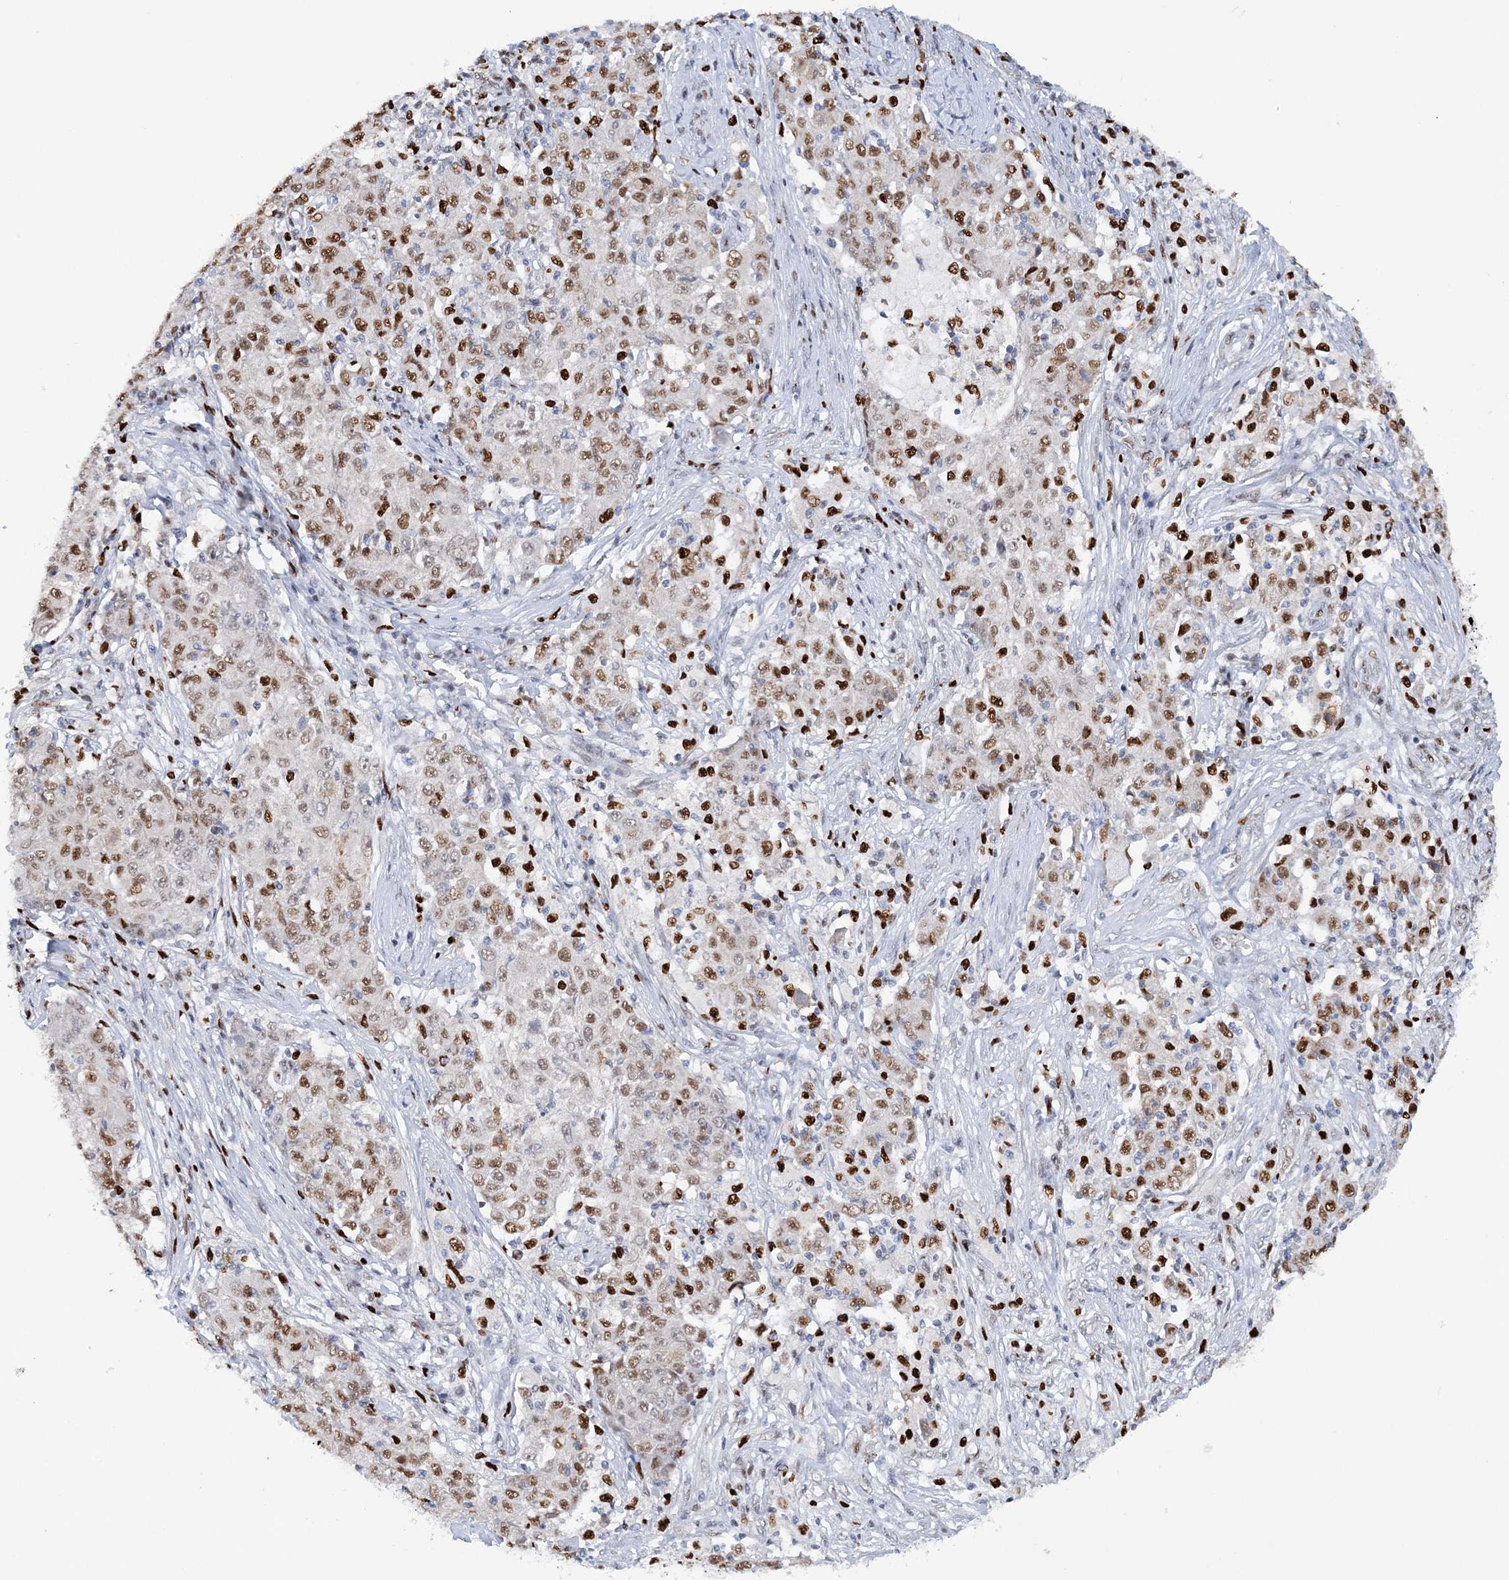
{"staining": {"intensity": "moderate", "quantity": ">75%", "location": "nuclear"}, "tissue": "ovarian cancer", "cell_type": "Tumor cells", "image_type": "cancer", "snomed": [{"axis": "morphology", "description": "Carcinoma, endometroid"}, {"axis": "topography", "description": "Ovary"}], "caption": "Protein staining of endometroid carcinoma (ovarian) tissue demonstrates moderate nuclear staining in approximately >75% of tumor cells.", "gene": "NIT2", "patient": {"sex": "female", "age": 42}}